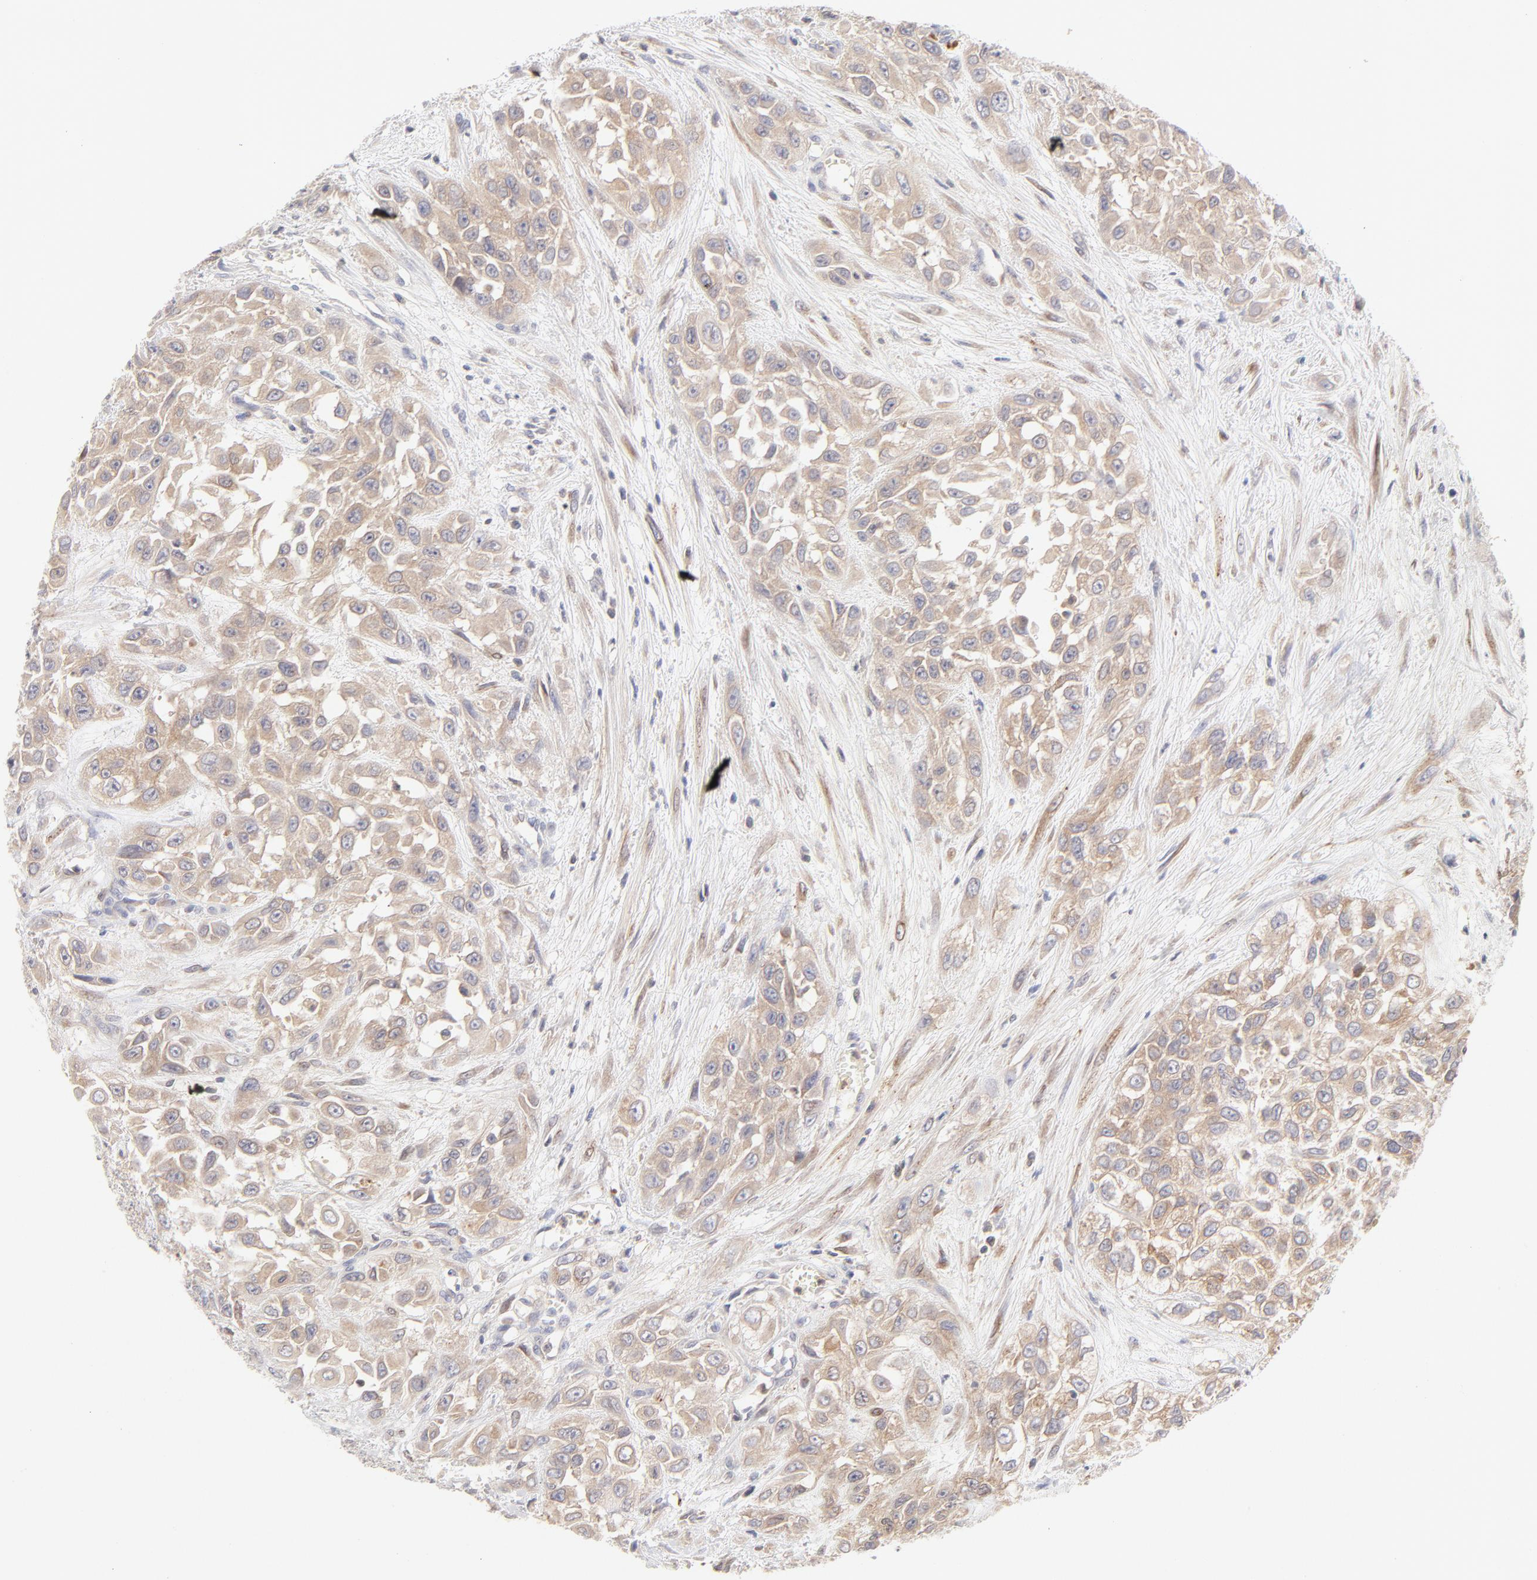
{"staining": {"intensity": "moderate", "quantity": ">75%", "location": "cytoplasmic/membranous"}, "tissue": "urothelial cancer", "cell_type": "Tumor cells", "image_type": "cancer", "snomed": [{"axis": "morphology", "description": "Urothelial carcinoma, High grade"}, {"axis": "topography", "description": "Urinary bladder"}], "caption": "Brown immunohistochemical staining in human urothelial cancer shows moderate cytoplasmic/membranous expression in approximately >75% of tumor cells.", "gene": "RPS6KA1", "patient": {"sex": "male", "age": 57}}